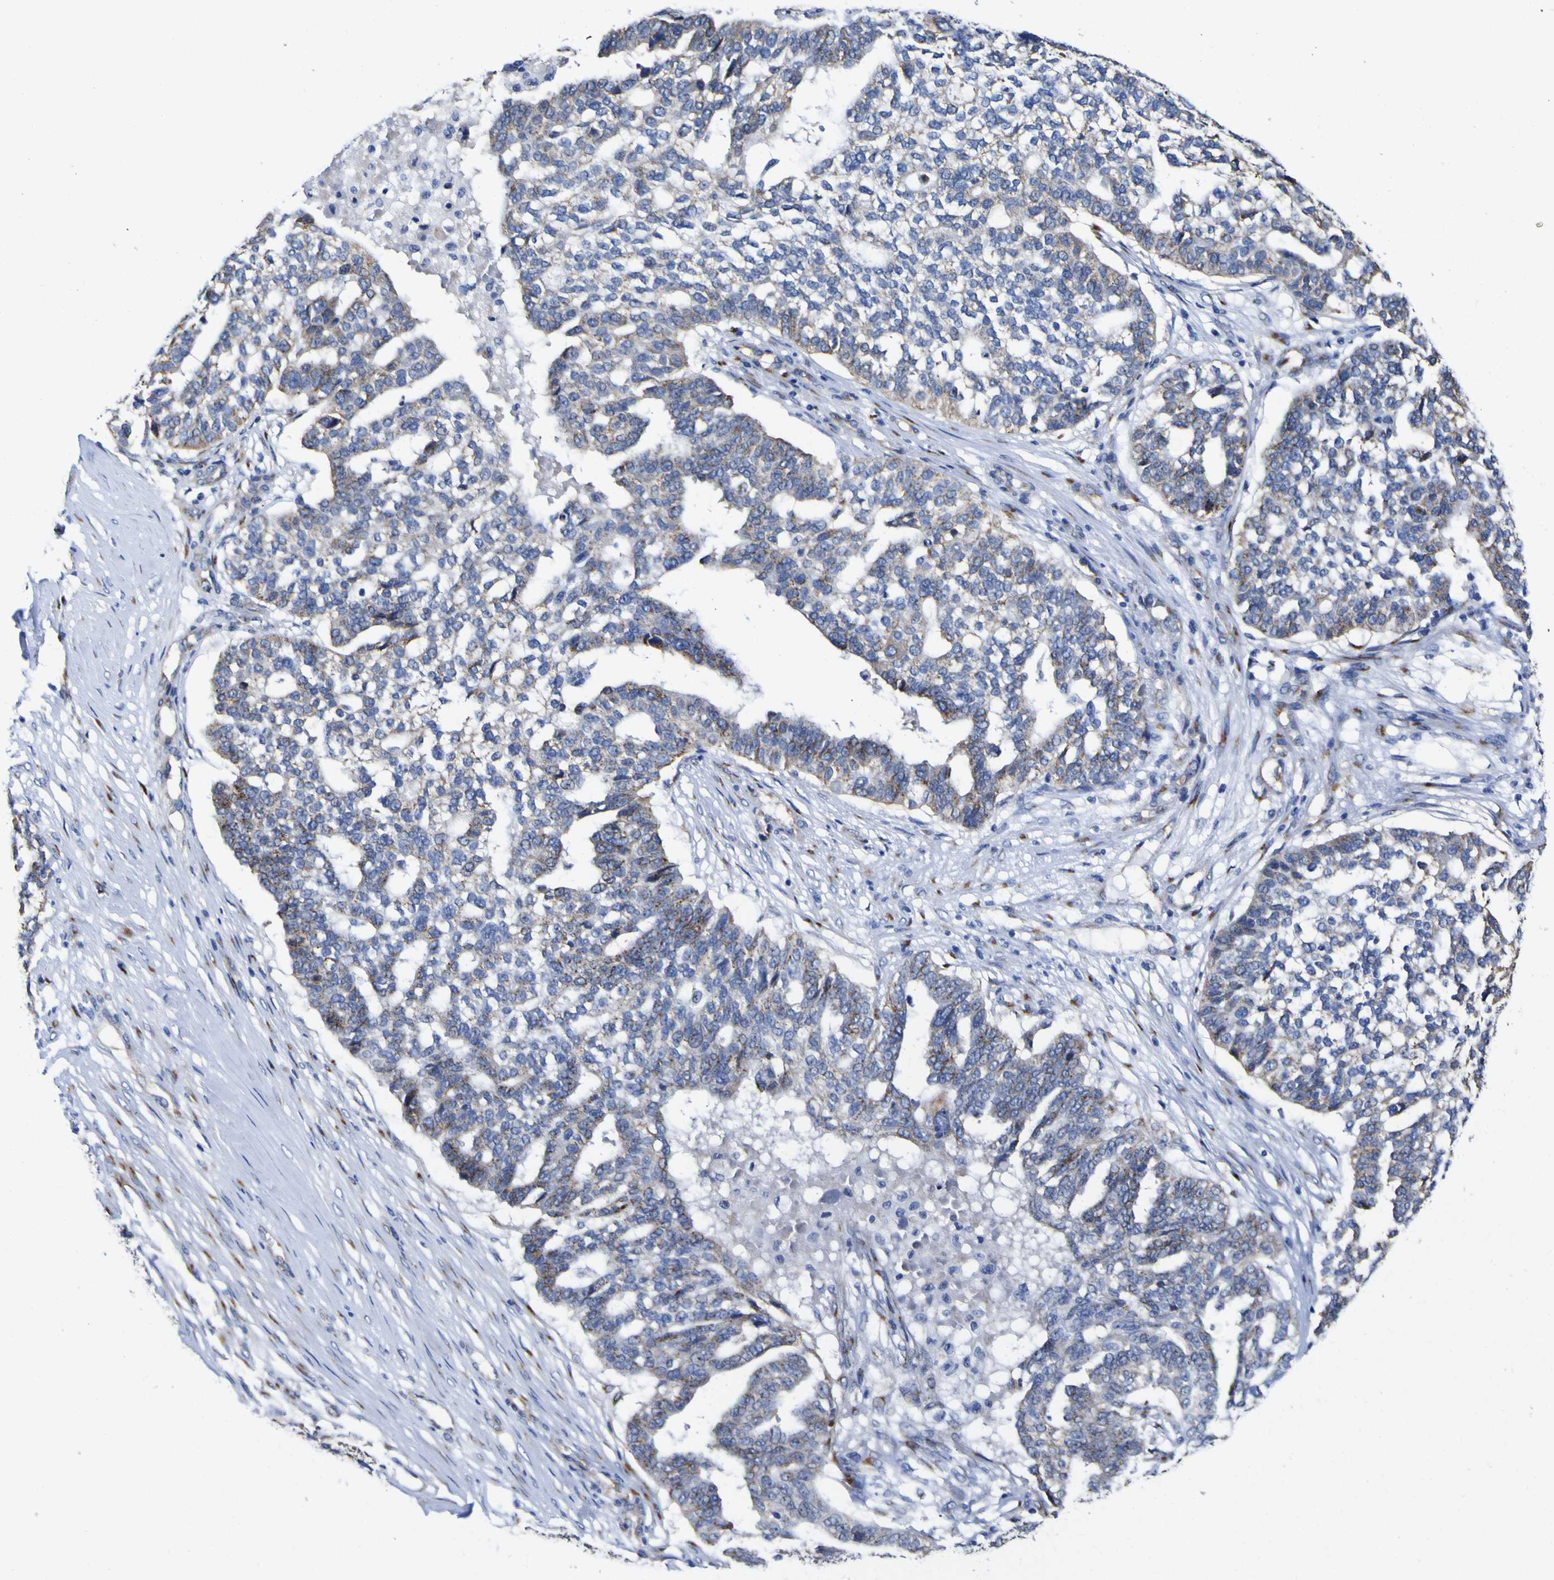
{"staining": {"intensity": "moderate", "quantity": "<25%", "location": "cytoplasmic/membranous"}, "tissue": "ovarian cancer", "cell_type": "Tumor cells", "image_type": "cancer", "snomed": [{"axis": "morphology", "description": "Cystadenocarcinoma, serous, NOS"}, {"axis": "topography", "description": "Ovary"}], "caption": "This is a histology image of immunohistochemistry staining of ovarian cancer (serous cystadenocarcinoma), which shows moderate positivity in the cytoplasmic/membranous of tumor cells.", "gene": "GOLM1", "patient": {"sex": "female", "age": 59}}